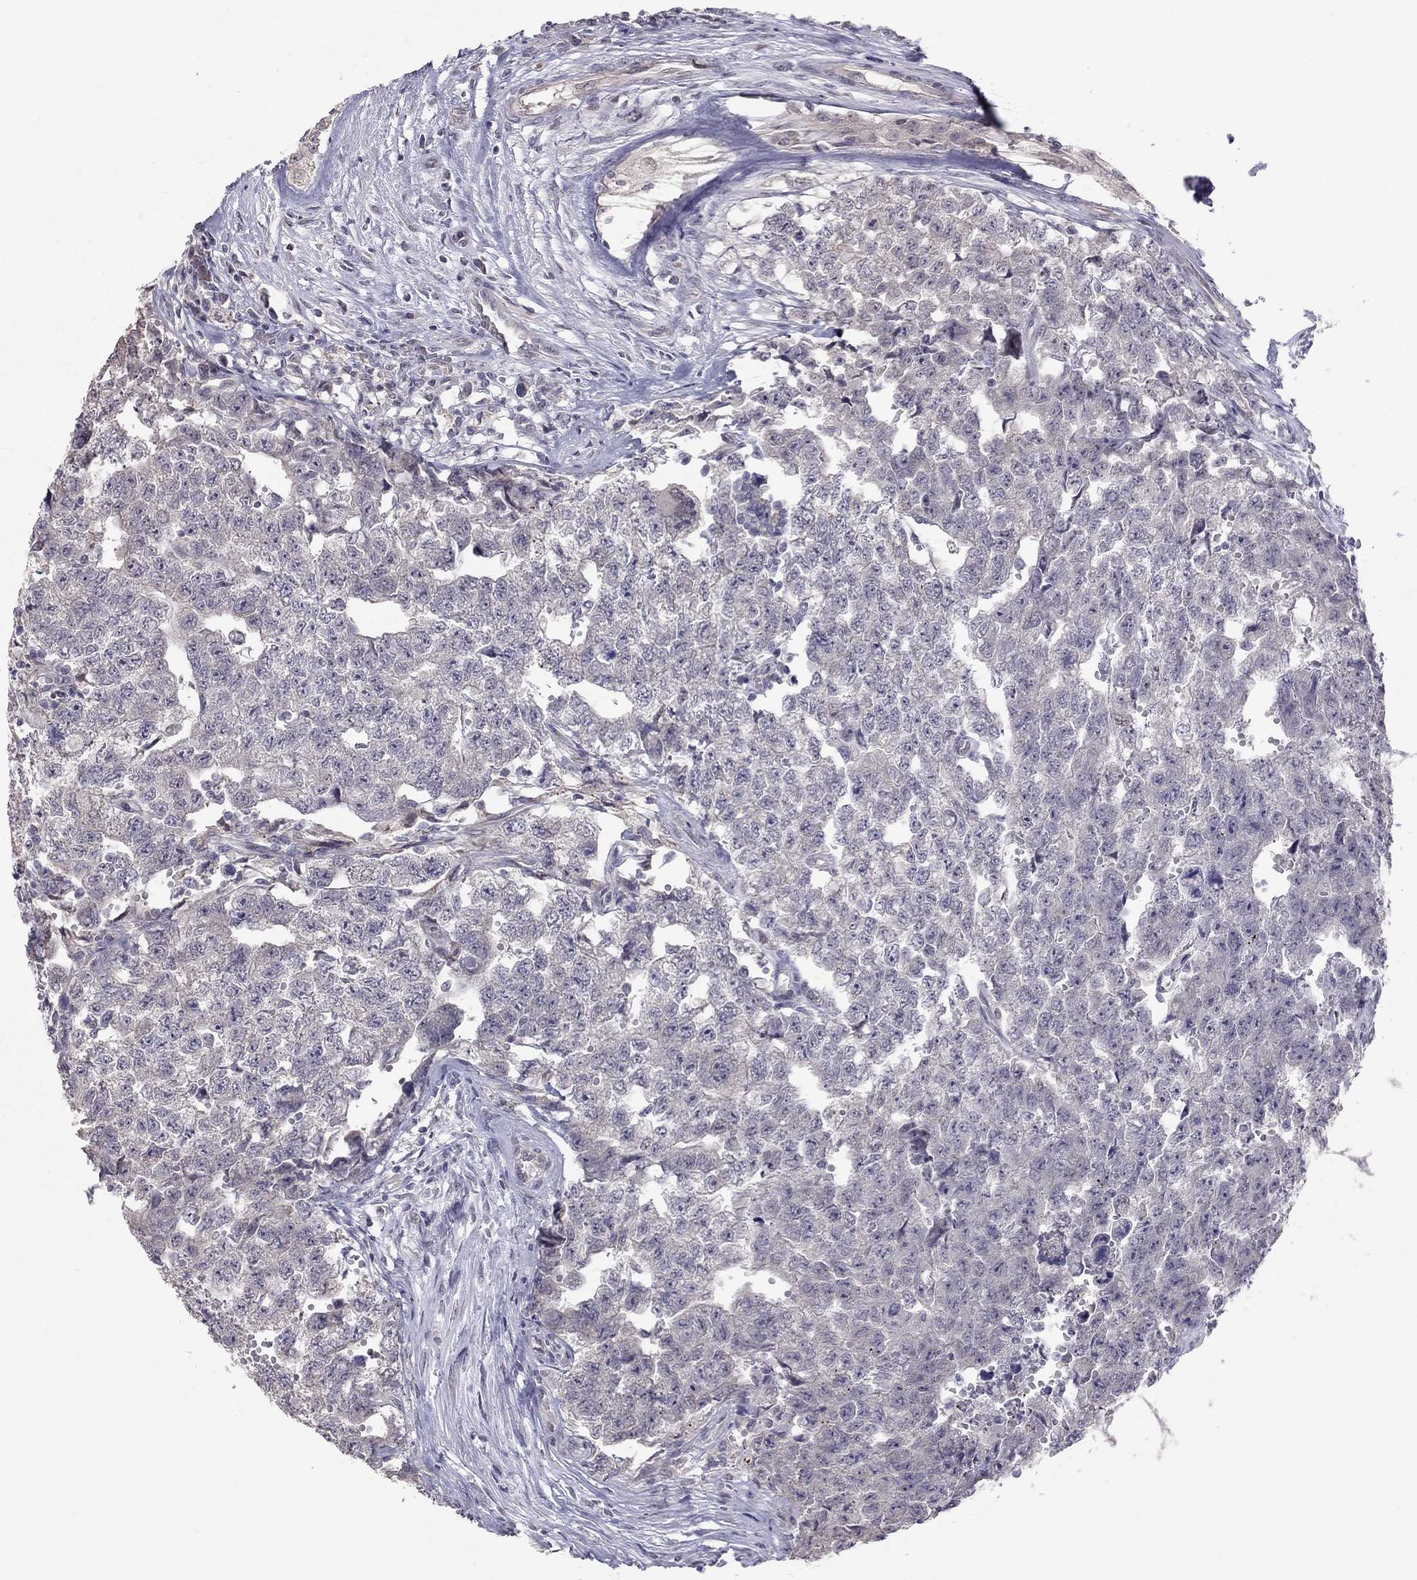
{"staining": {"intensity": "negative", "quantity": "none", "location": "none"}, "tissue": "testis cancer", "cell_type": "Tumor cells", "image_type": "cancer", "snomed": [{"axis": "morphology", "description": "Seminoma, NOS"}, {"axis": "morphology", "description": "Carcinoma, Embryonal, NOS"}, {"axis": "topography", "description": "Testis"}], "caption": "High power microscopy histopathology image of an IHC histopathology image of testis cancer, revealing no significant positivity in tumor cells.", "gene": "HSF2BP", "patient": {"sex": "male", "age": 22}}